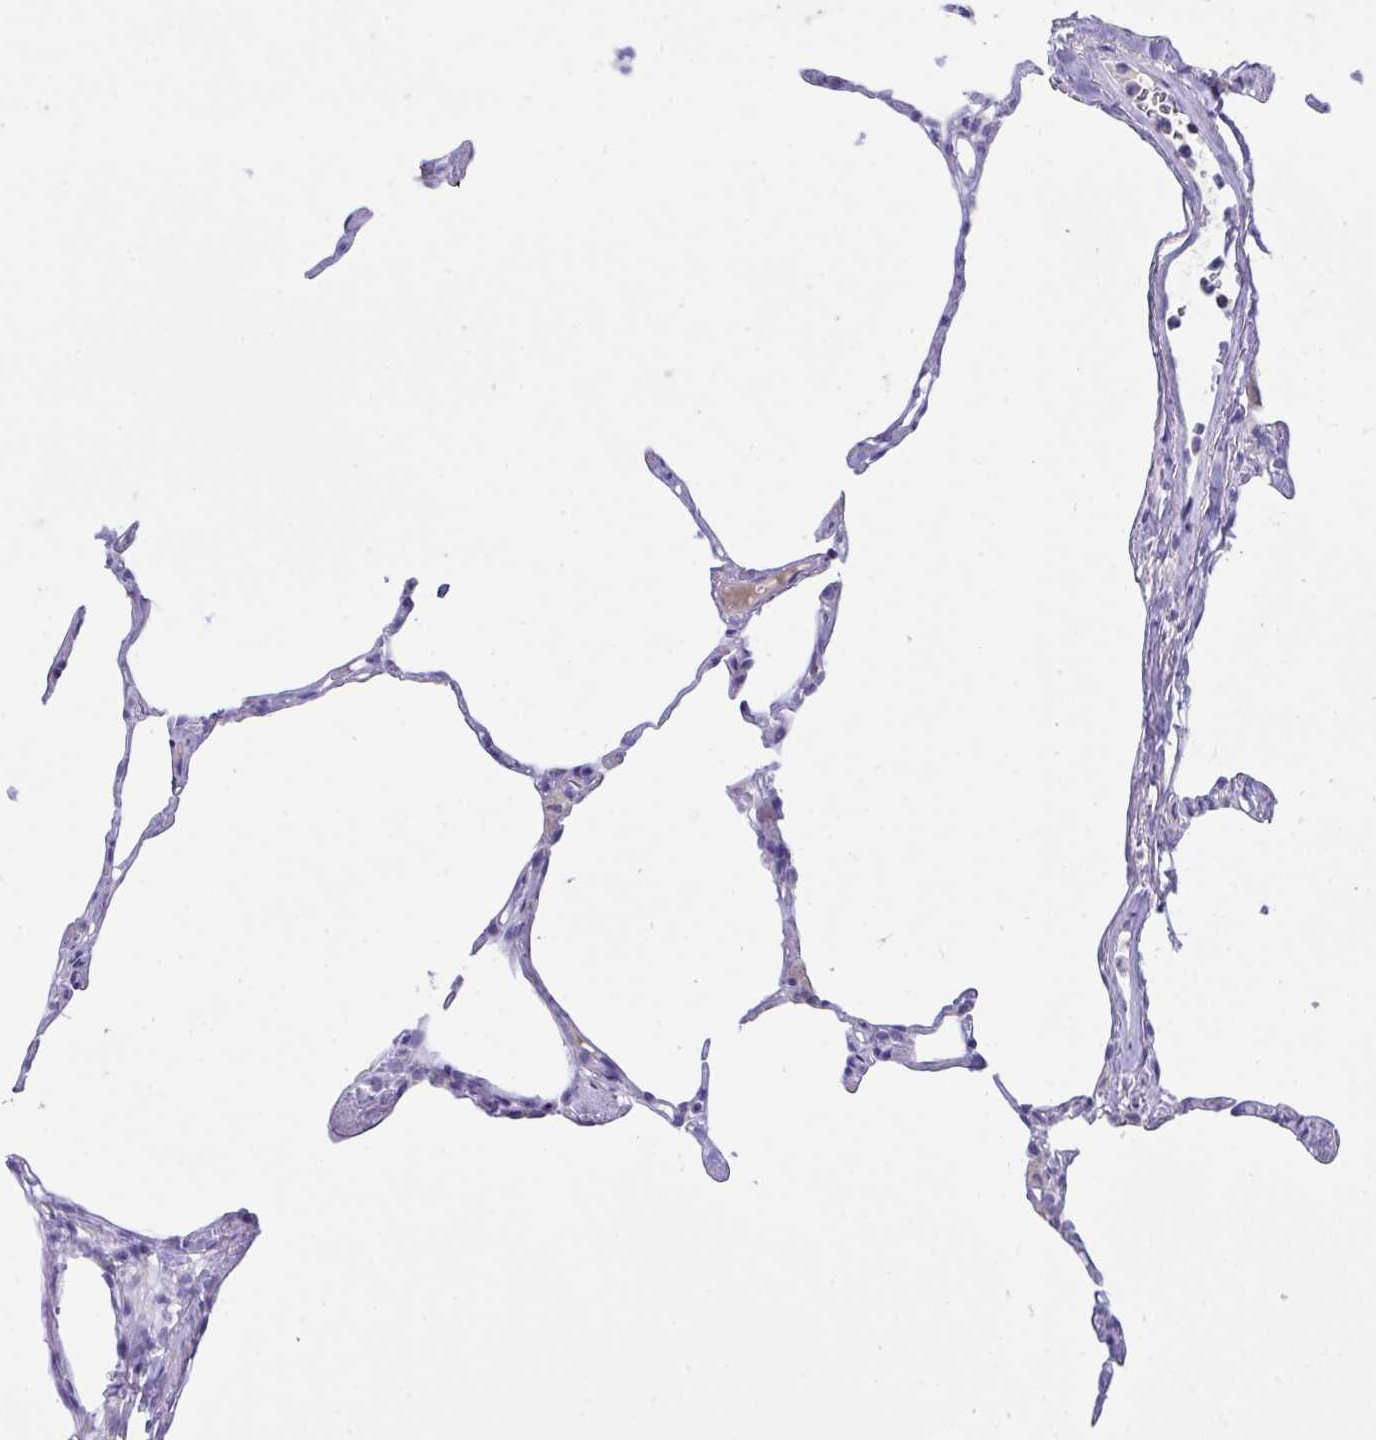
{"staining": {"intensity": "negative", "quantity": "none", "location": "none"}, "tissue": "lung", "cell_type": "Alveolar cells", "image_type": "normal", "snomed": [{"axis": "morphology", "description": "Normal tissue, NOS"}, {"axis": "topography", "description": "Lung"}], "caption": "DAB (3,3'-diaminobenzidine) immunohistochemical staining of normal human lung exhibits no significant positivity in alveolar cells.", "gene": "PLA2G12B", "patient": {"sex": "male", "age": 65}}